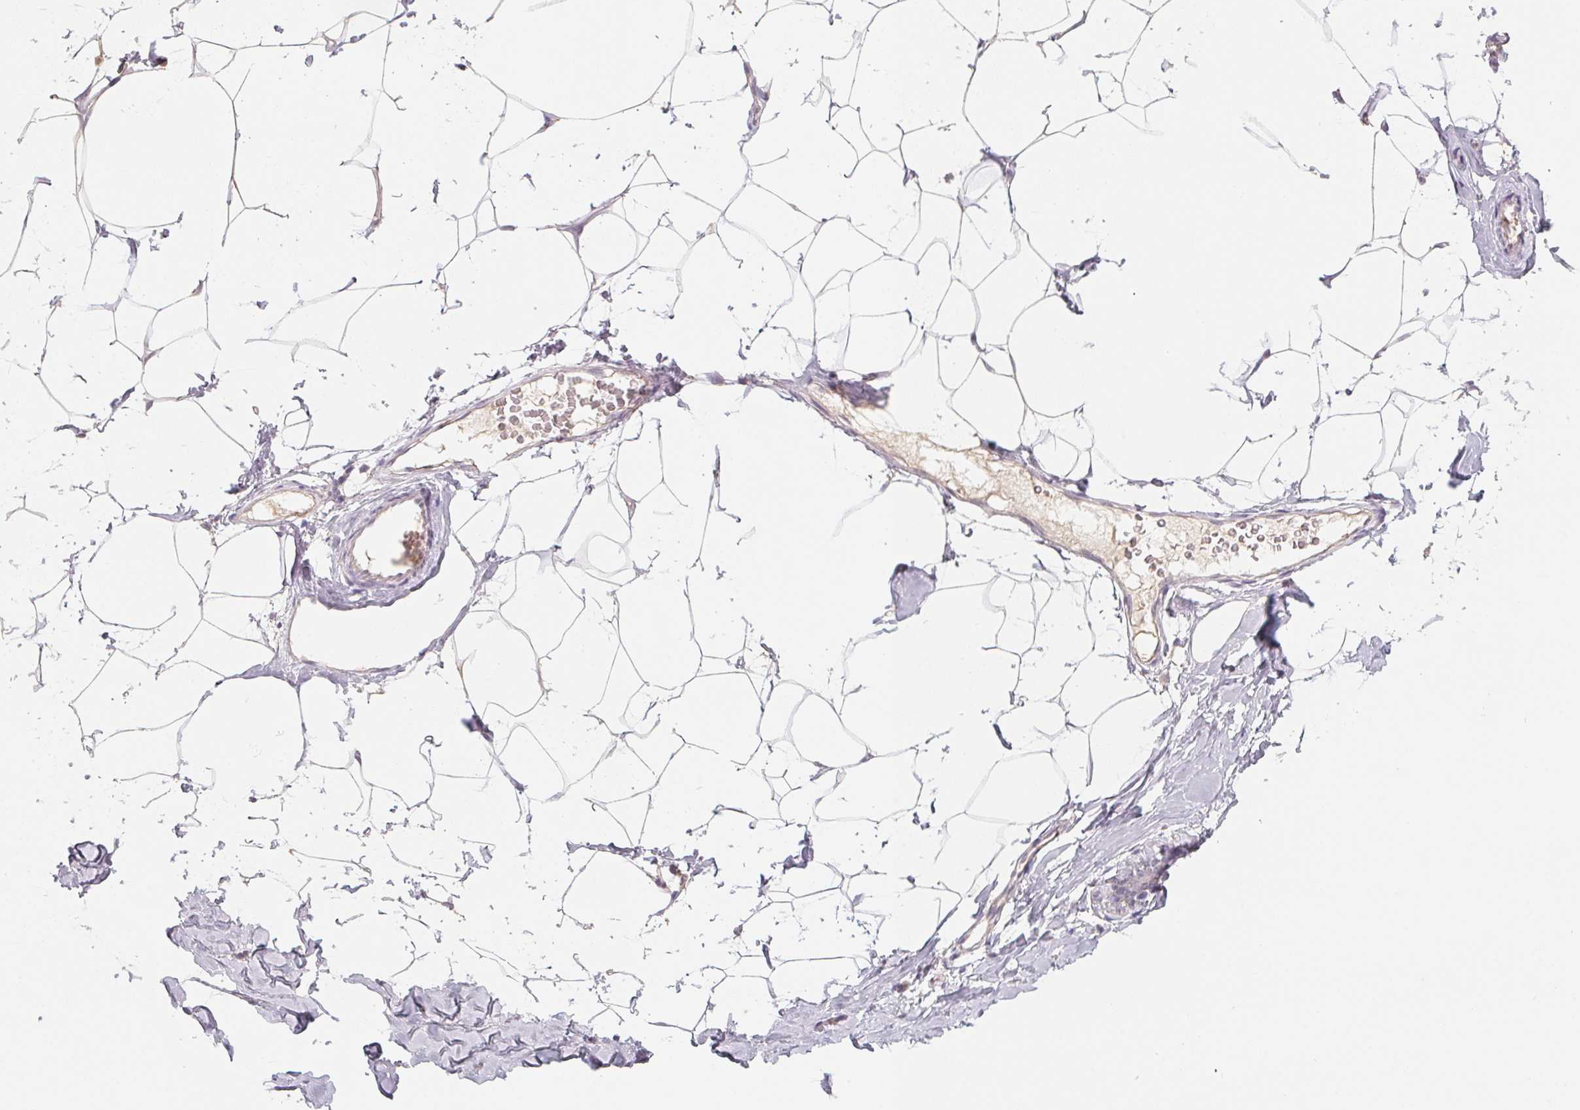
{"staining": {"intensity": "negative", "quantity": "none", "location": "none"}, "tissue": "breast", "cell_type": "Adipocytes", "image_type": "normal", "snomed": [{"axis": "morphology", "description": "Normal tissue, NOS"}, {"axis": "topography", "description": "Breast"}], "caption": "Immunohistochemical staining of unremarkable human breast displays no significant positivity in adipocytes. Brightfield microscopy of immunohistochemistry stained with DAB (3,3'-diaminobenzidine) (brown) and hematoxylin (blue), captured at high magnification.", "gene": "TREH", "patient": {"sex": "female", "age": 32}}